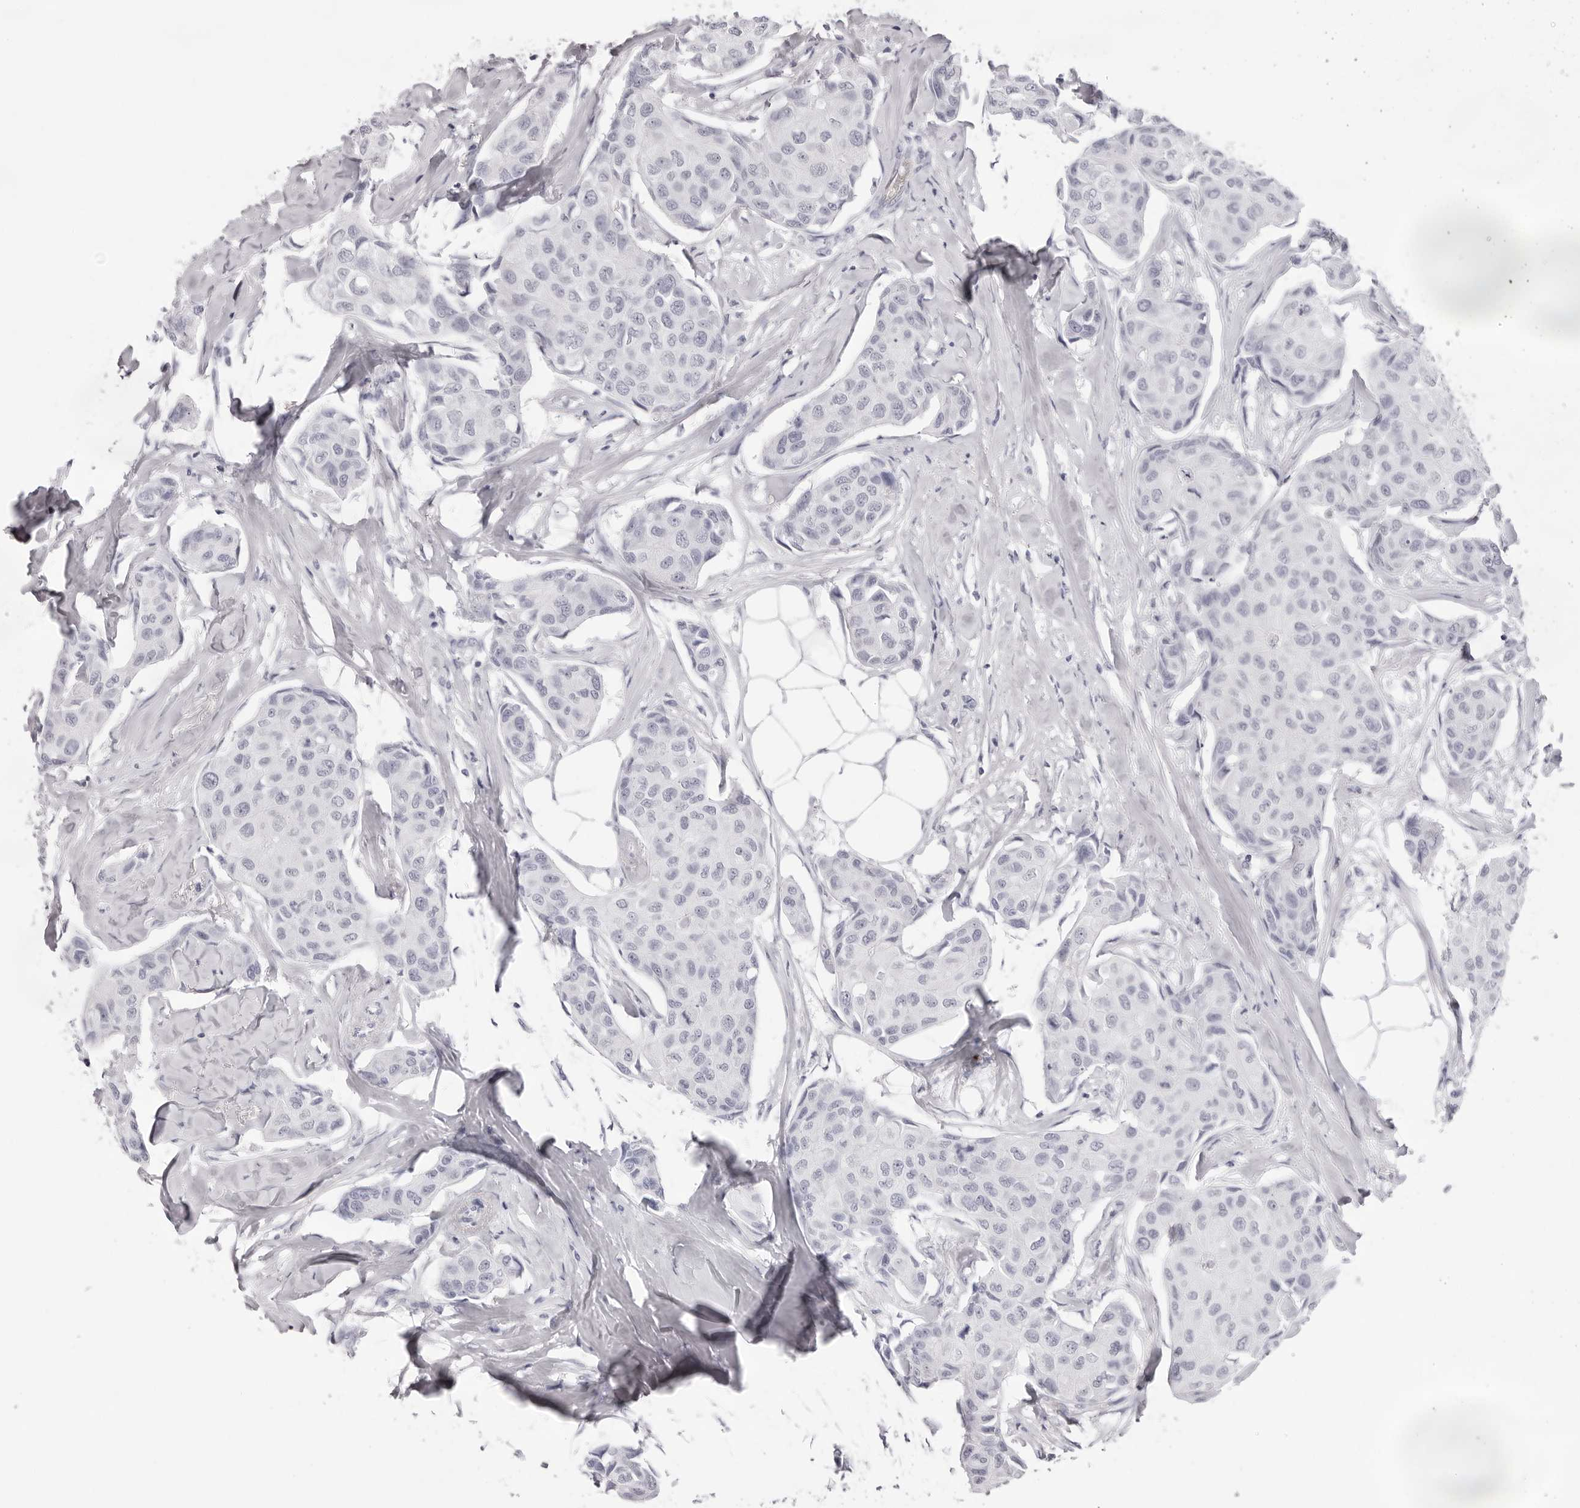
{"staining": {"intensity": "negative", "quantity": "none", "location": "none"}, "tissue": "breast cancer", "cell_type": "Tumor cells", "image_type": "cancer", "snomed": [{"axis": "morphology", "description": "Duct carcinoma"}, {"axis": "topography", "description": "Breast"}], "caption": "This is an immunohistochemistry histopathology image of human breast cancer (intraductal carcinoma). There is no expression in tumor cells.", "gene": "SPTA1", "patient": {"sex": "female", "age": 80}}